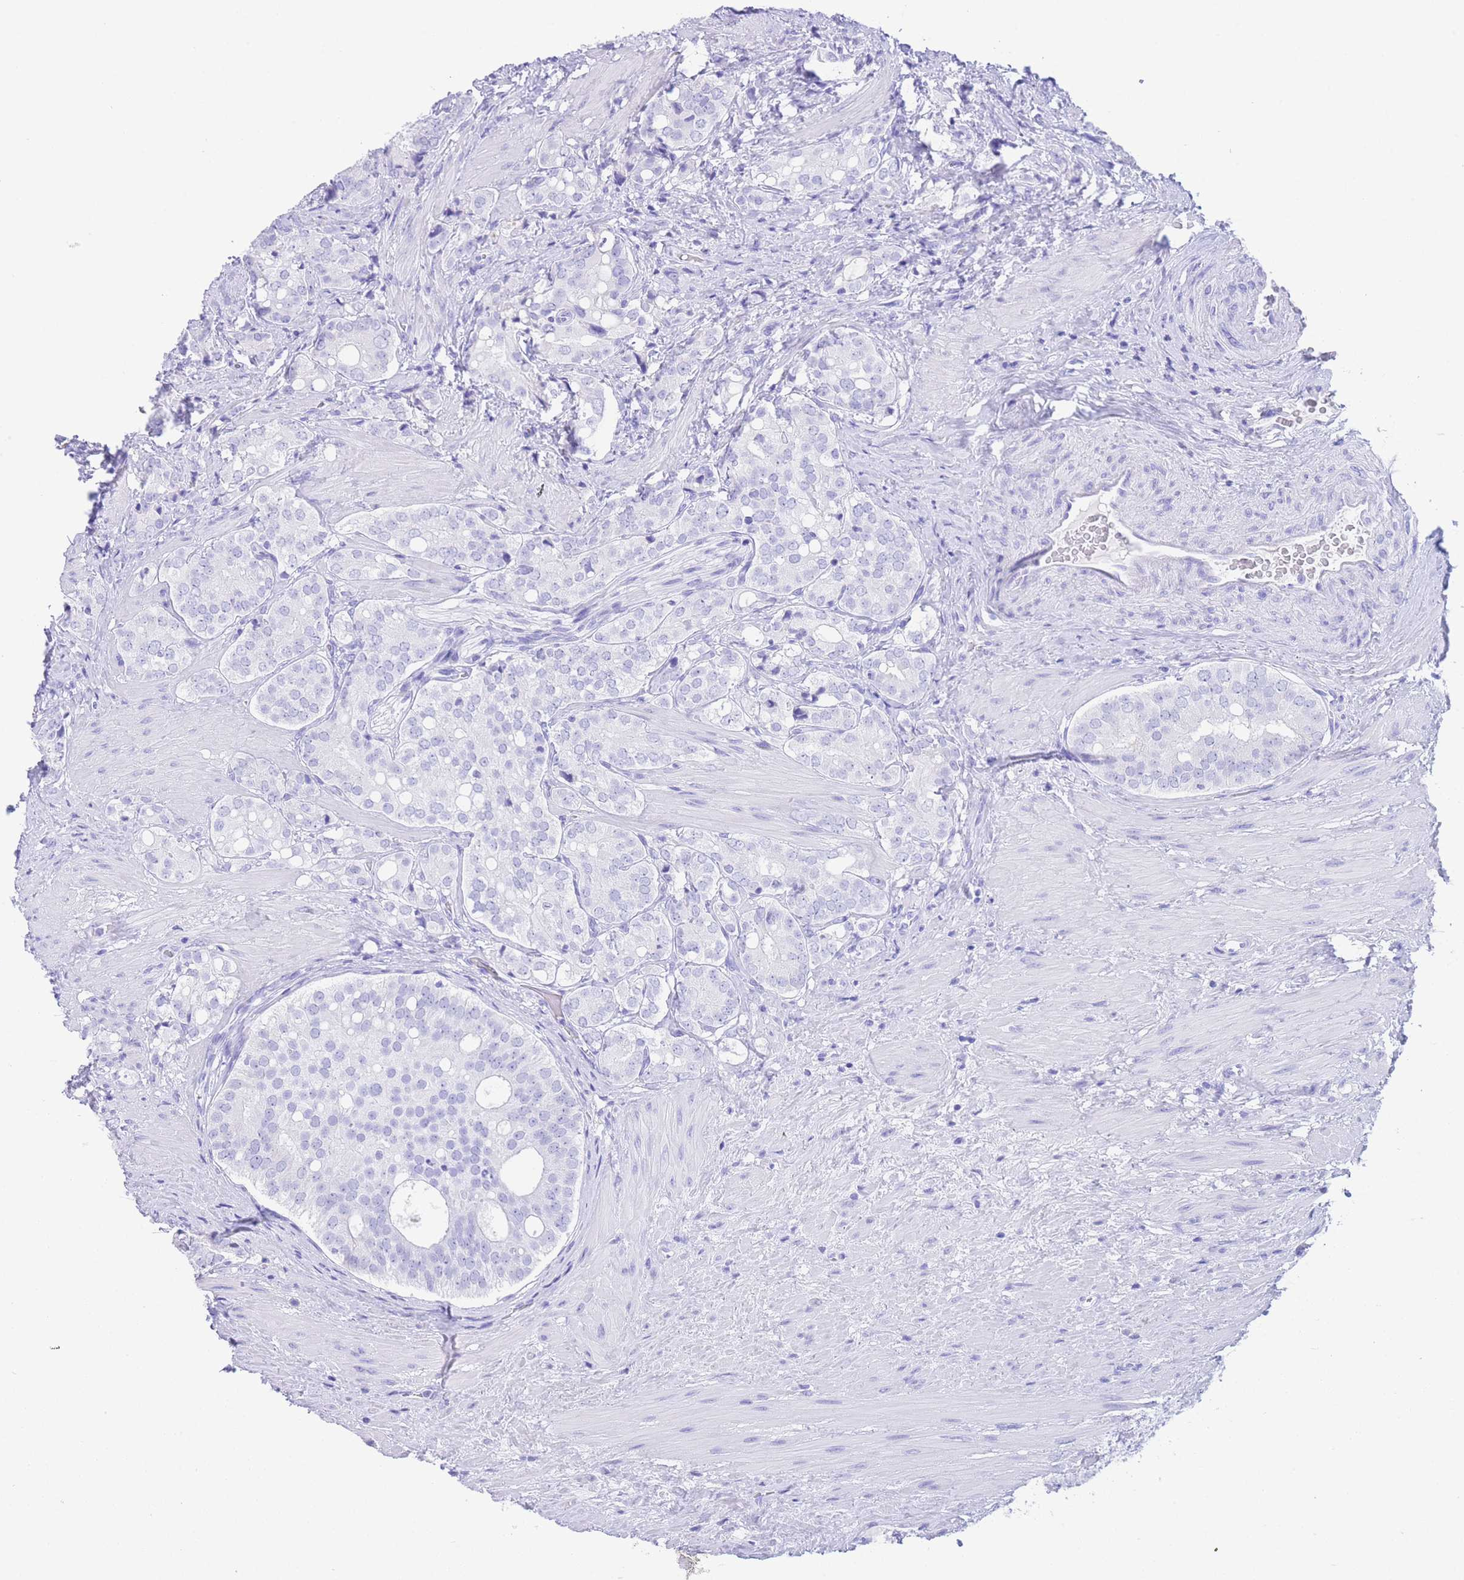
{"staining": {"intensity": "negative", "quantity": "none", "location": "none"}, "tissue": "prostate cancer", "cell_type": "Tumor cells", "image_type": "cancer", "snomed": [{"axis": "morphology", "description": "Adenocarcinoma, High grade"}, {"axis": "topography", "description": "Prostate"}], "caption": "This is an immunohistochemistry micrograph of prostate cancer. There is no positivity in tumor cells.", "gene": "SLCO1B3", "patient": {"sex": "male", "age": 71}}